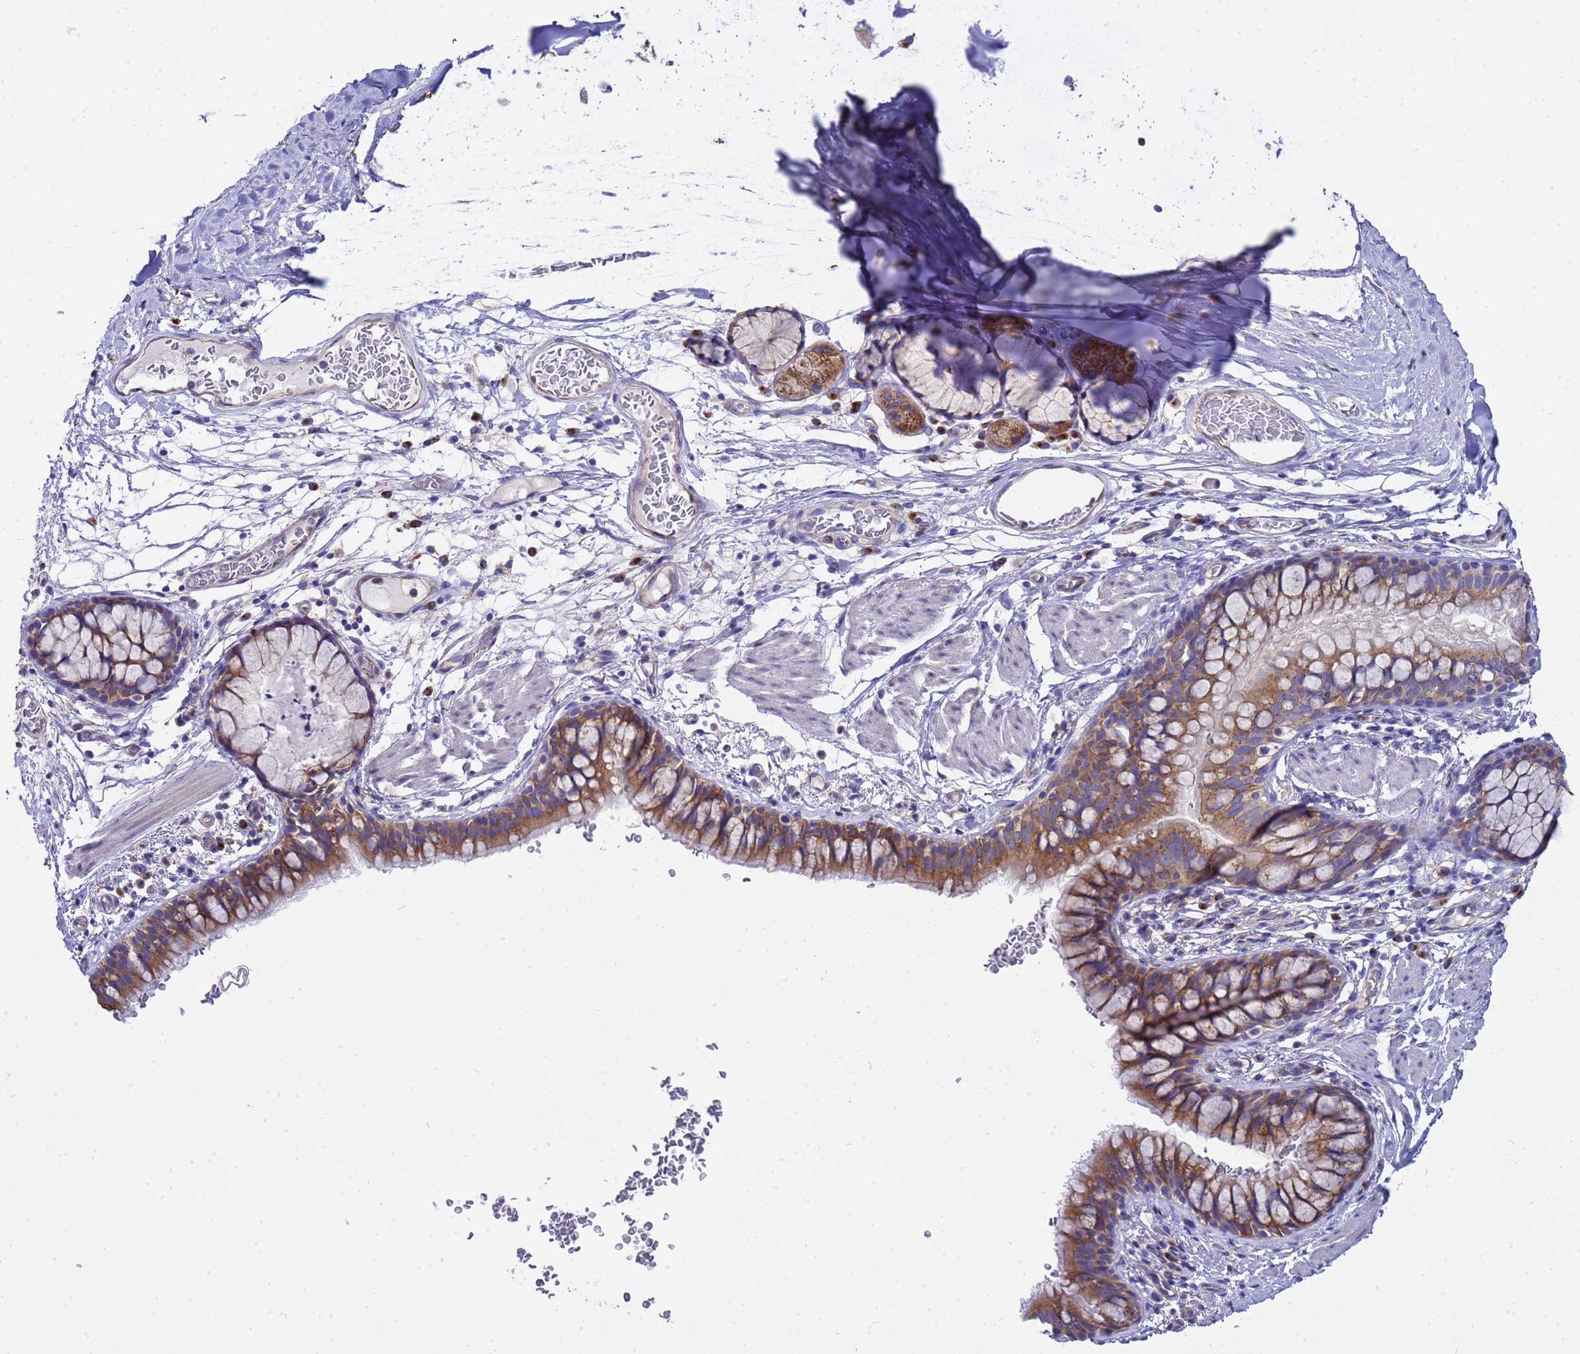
{"staining": {"intensity": "moderate", "quantity": ">75%", "location": "cytoplasmic/membranous"}, "tissue": "bronchus", "cell_type": "Respiratory epithelial cells", "image_type": "normal", "snomed": [{"axis": "morphology", "description": "Normal tissue, NOS"}, {"axis": "topography", "description": "Cartilage tissue"}, {"axis": "topography", "description": "Bronchus"}], "caption": "Protein staining of benign bronchus exhibits moderate cytoplasmic/membranous staining in about >75% of respiratory epithelial cells. The protein is shown in brown color, while the nuclei are stained blue.", "gene": "ANAPC1", "patient": {"sex": "female", "age": 36}}